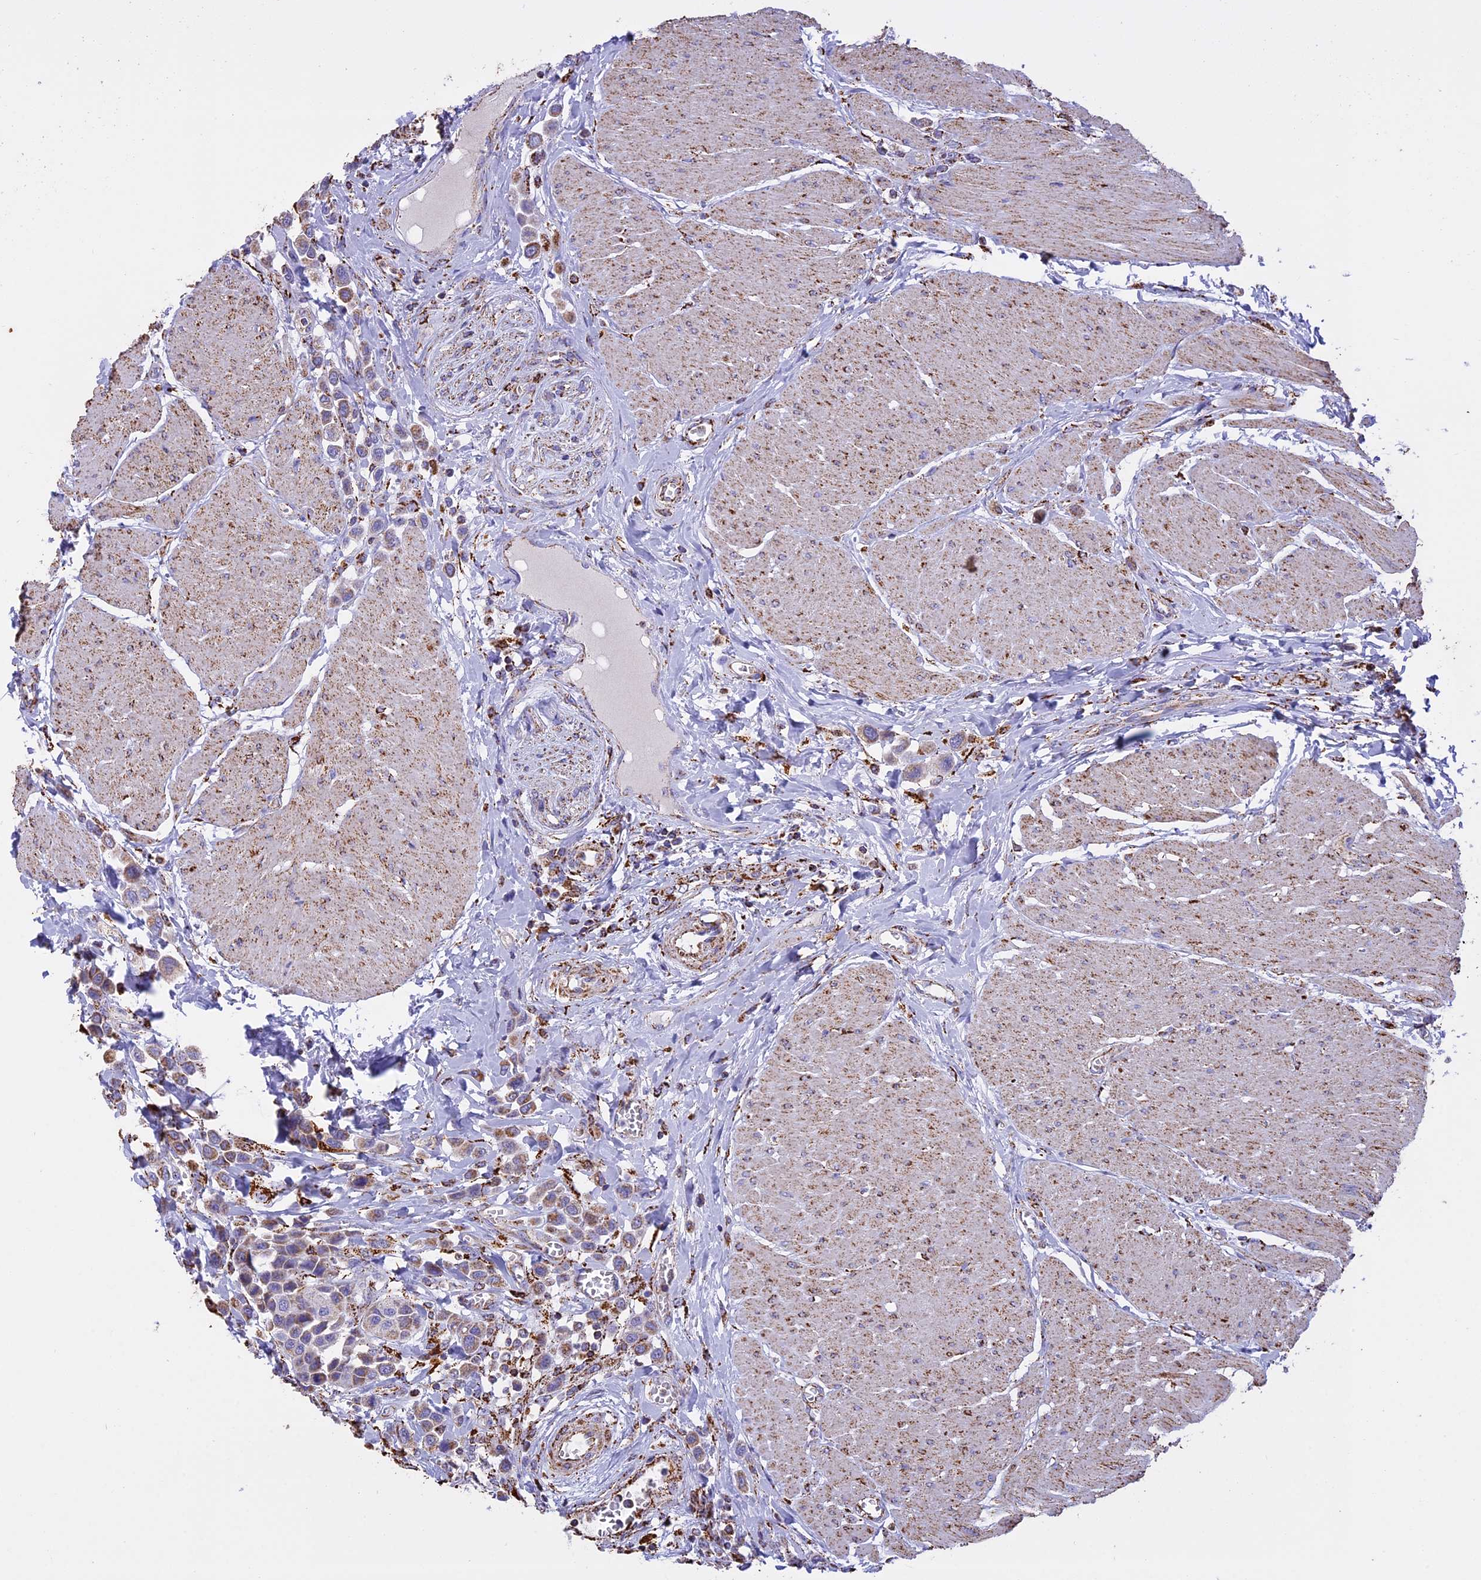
{"staining": {"intensity": "moderate", "quantity": "<25%", "location": "cytoplasmic/membranous"}, "tissue": "urothelial cancer", "cell_type": "Tumor cells", "image_type": "cancer", "snomed": [{"axis": "morphology", "description": "Urothelial carcinoma, High grade"}, {"axis": "topography", "description": "Urinary bladder"}], "caption": "Urothelial carcinoma (high-grade) stained for a protein reveals moderate cytoplasmic/membranous positivity in tumor cells.", "gene": "KCNG1", "patient": {"sex": "male", "age": 50}}